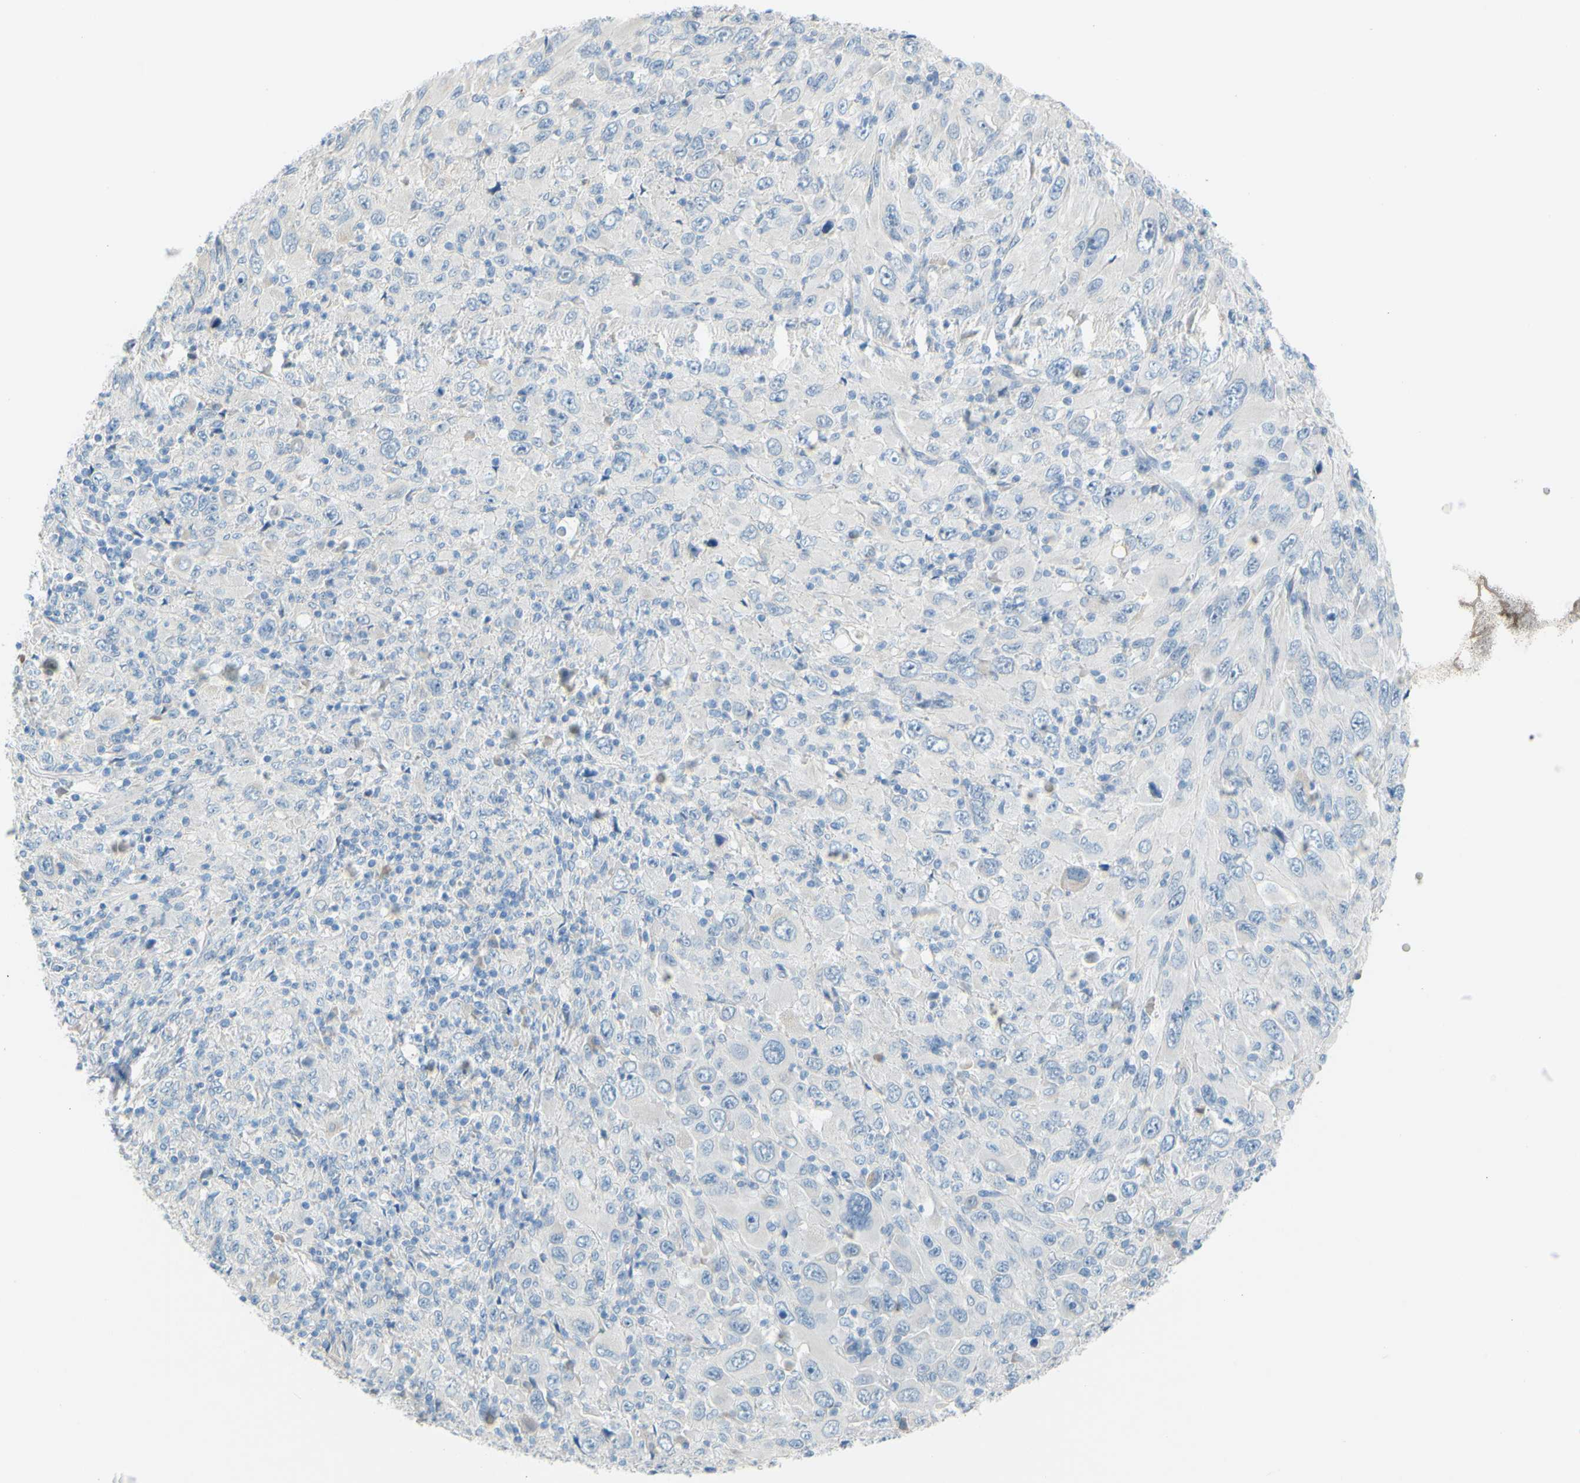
{"staining": {"intensity": "negative", "quantity": "none", "location": "none"}, "tissue": "melanoma", "cell_type": "Tumor cells", "image_type": "cancer", "snomed": [{"axis": "morphology", "description": "Malignant melanoma, Metastatic site"}, {"axis": "topography", "description": "Skin"}], "caption": "Photomicrograph shows no protein staining in tumor cells of melanoma tissue. The staining was performed using DAB to visualize the protein expression in brown, while the nuclei were stained in blue with hematoxylin (Magnification: 20x).", "gene": "SLC1A2", "patient": {"sex": "female", "age": 56}}